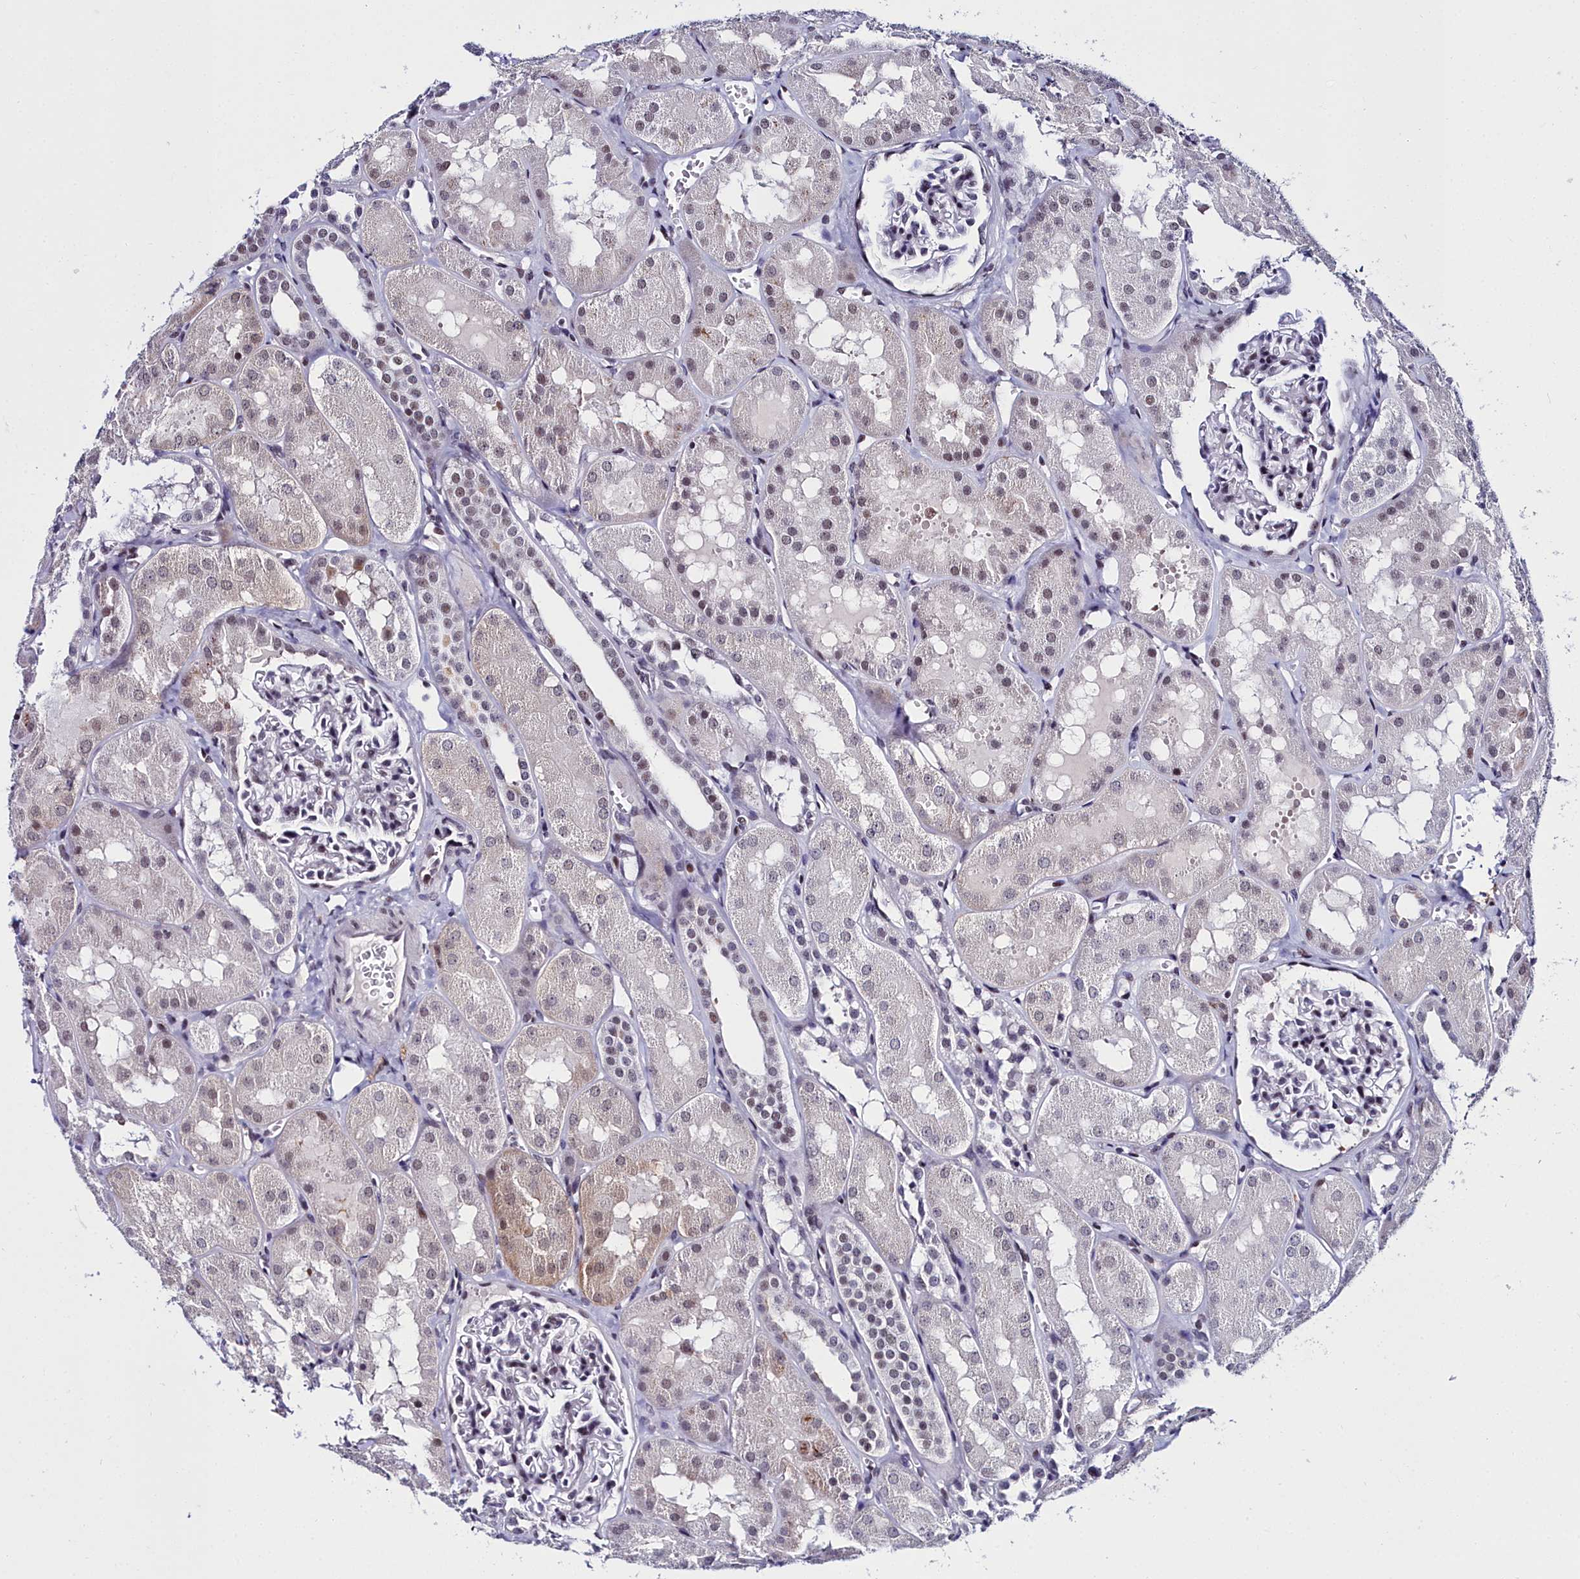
{"staining": {"intensity": "weak", "quantity": "25%-75%", "location": "nuclear"}, "tissue": "kidney", "cell_type": "Cells in glomeruli", "image_type": "normal", "snomed": [{"axis": "morphology", "description": "Normal tissue, NOS"}, {"axis": "topography", "description": "Kidney"}, {"axis": "topography", "description": "Urinary bladder"}], "caption": "Immunohistochemical staining of normal kidney displays weak nuclear protein expression in about 25%-75% of cells in glomeruli.", "gene": "CCDC97", "patient": {"sex": "male", "age": 16}}